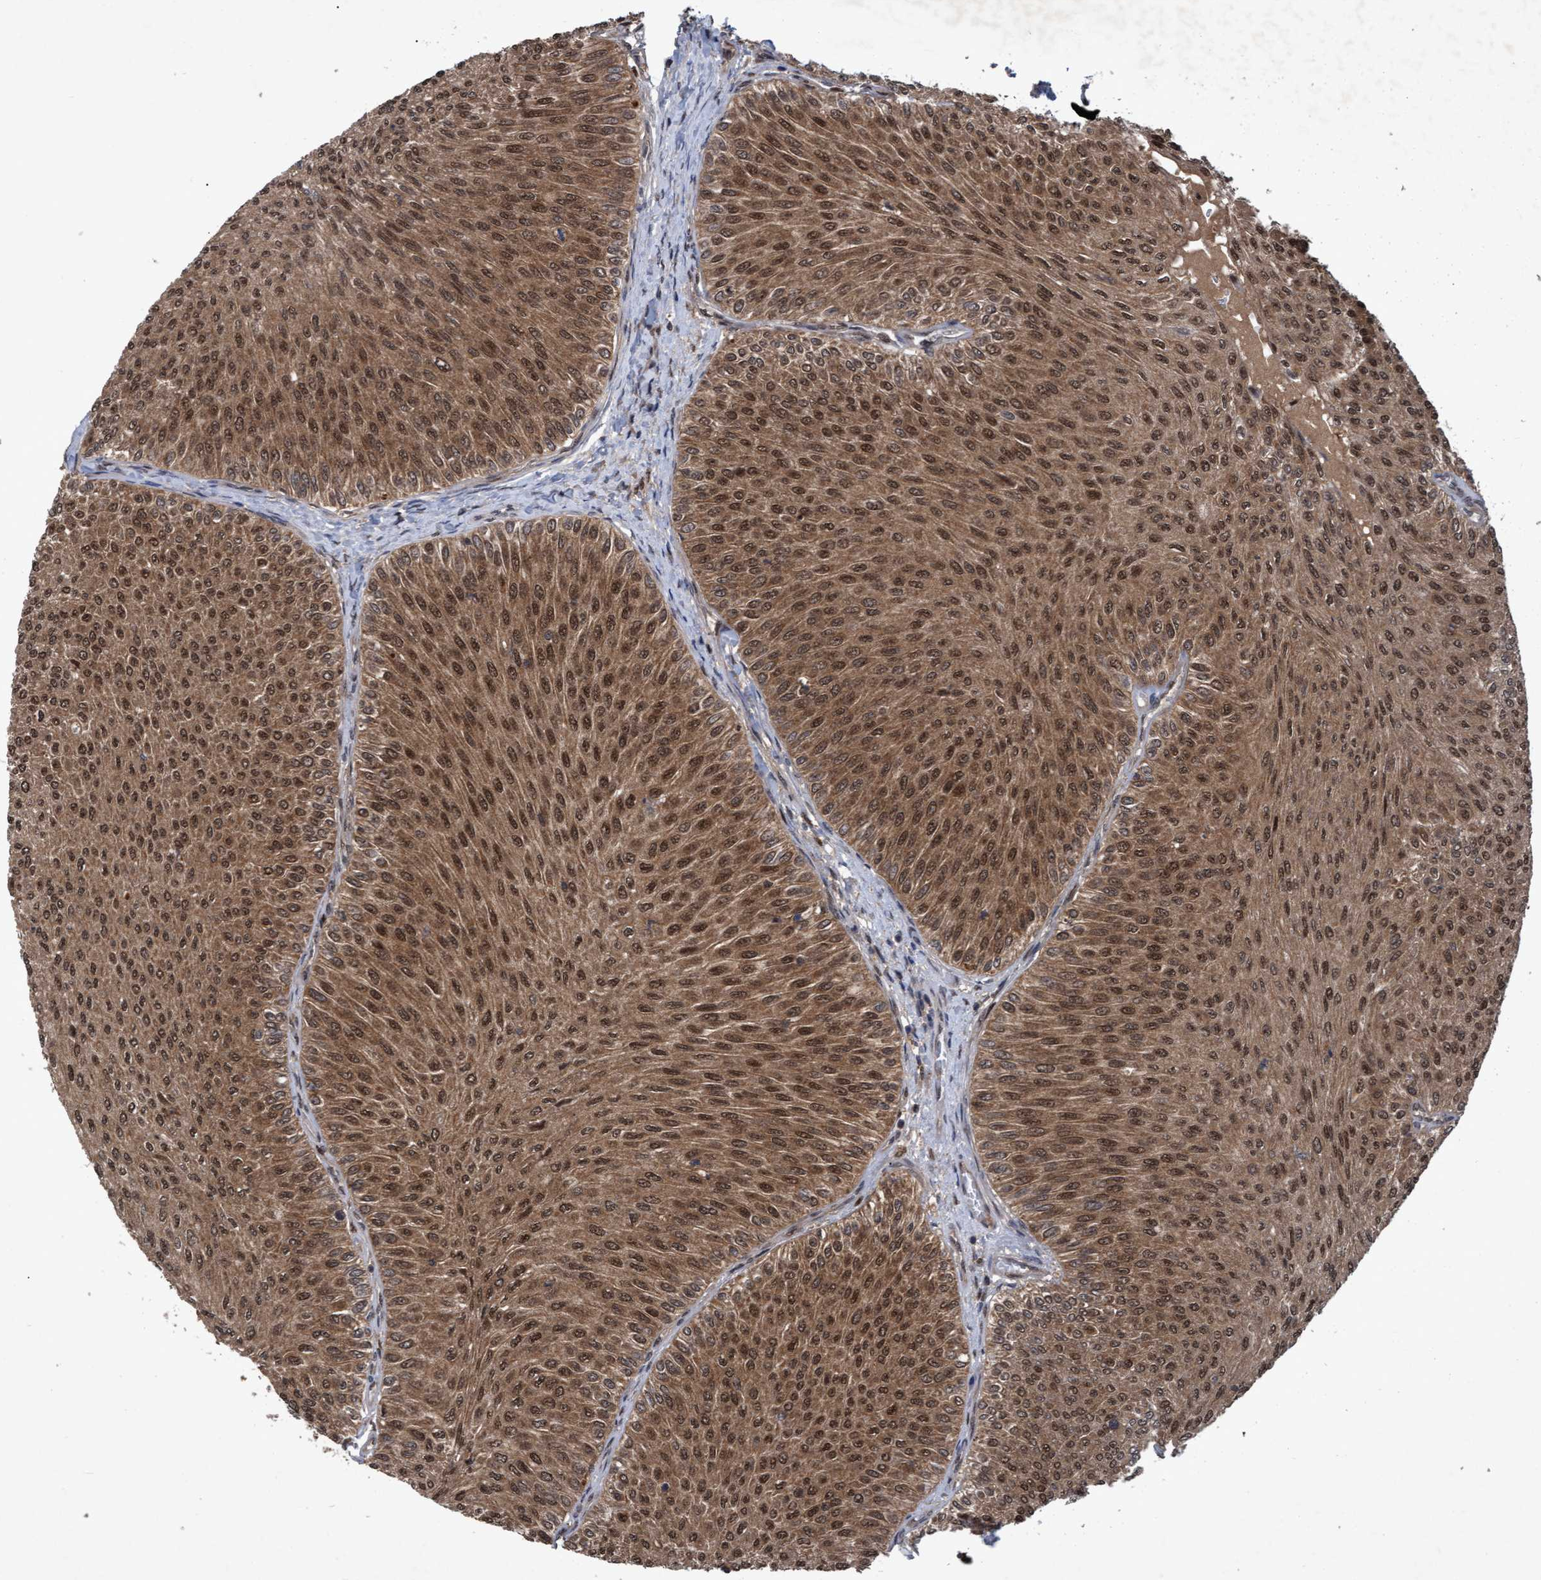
{"staining": {"intensity": "strong", "quantity": ">75%", "location": "cytoplasmic/membranous,nuclear"}, "tissue": "urothelial cancer", "cell_type": "Tumor cells", "image_type": "cancer", "snomed": [{"axis": "morphology", "description": "Urothelial carcinoma, Low grade"}, {"axis": "topography", "description": "Urinary bladder"}], "caption": "Urothelial carcinoma (low-grade) stained for a protein (brown) shows strong cytoplasmic/membranous and nuclear positive expression in approximately >75% of tumor cells.", "gene": "PSMB6", "patient": {"sex": "male", "age": 78}}